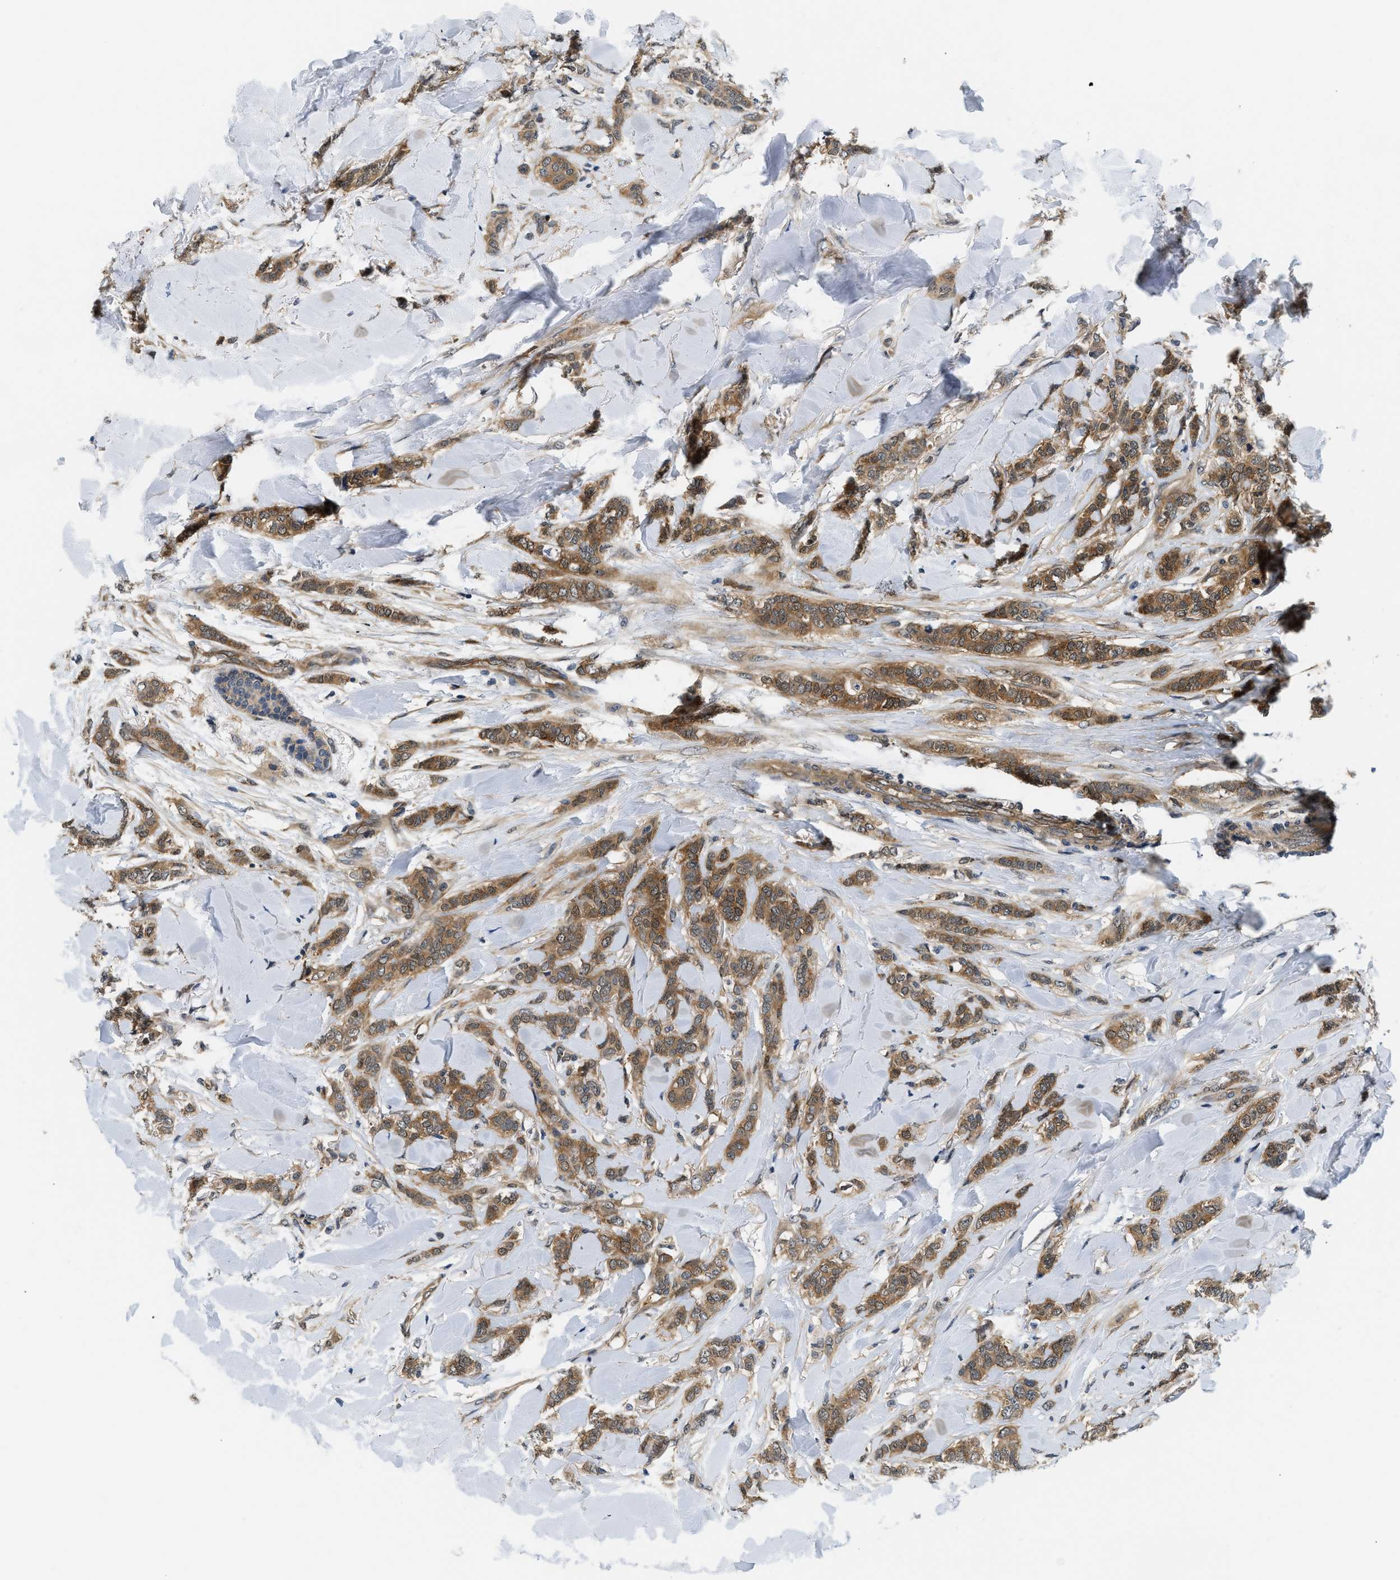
{"staining": {"intensity": "moderate", "quantity": ">75%", "location": "cytoplasmic/membranous"}, "tissue": "breast cancer", "cell_type": "Tumor cells", "image_type": "cancer", "snomed": [{"axis": "morphology", "description": "Lobular carcinoma"}, {"axis": "topography", "description": "Skin"}, {"axis": "topography", "description": "Breast"}], "caption": "An immunohistochemistry (IHC) photomicrograph of tumor tissue is shown. Protein staining in brown shows moderate cytoplasmic/membranous positivity in breast cancer (lobular carcinoma) within tumor cells.", "gene": "EIF4EBP2", "patient": {"sex": "female", "age": 46}}